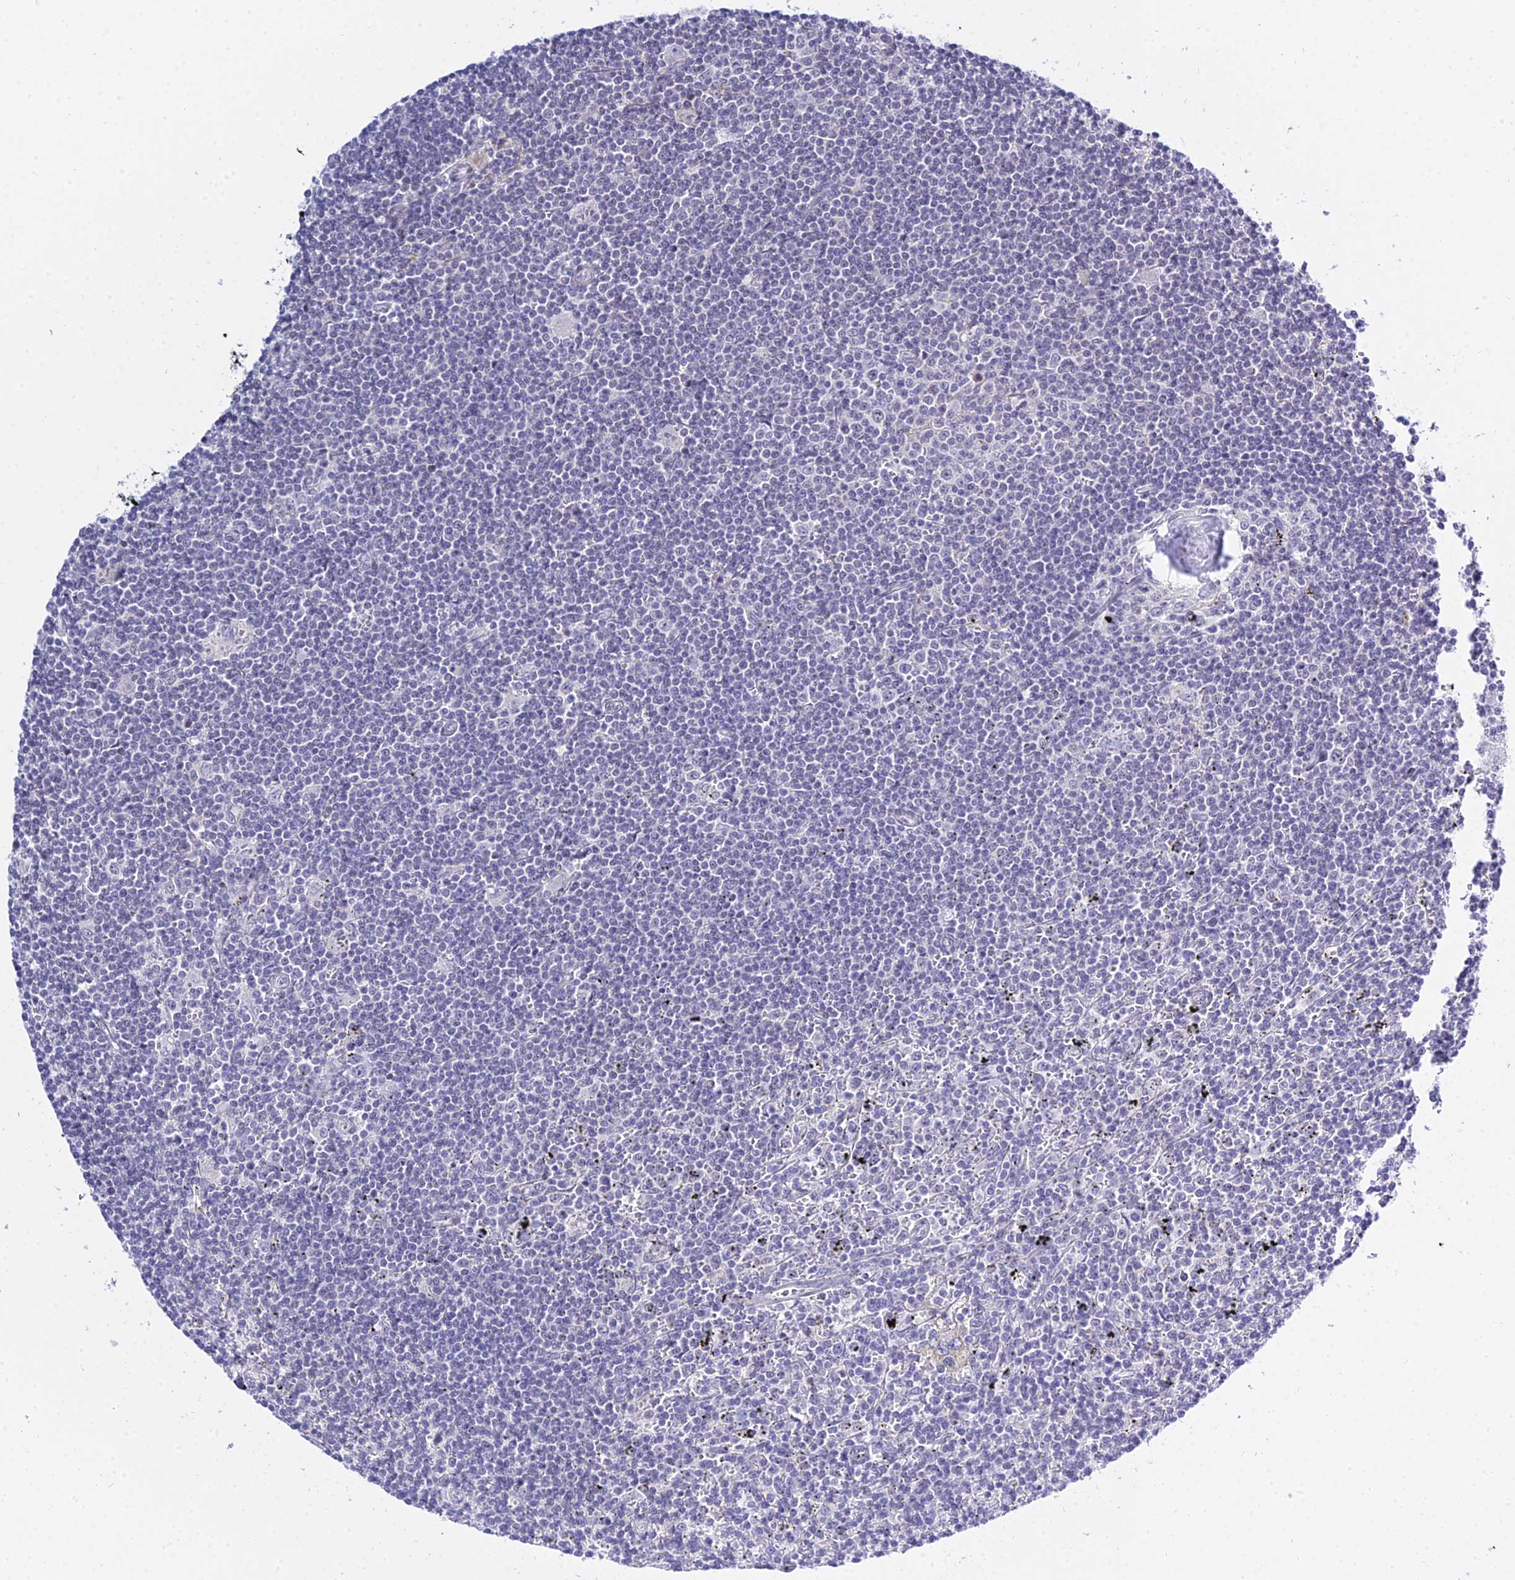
{"staining": {"intensity": "negative", "quantity": "none", "location": "none"}, "tissue": "lymphoma", "cell_type": "Tumor cells", "image_type": "cancer", "snomed": [{"axis": "morphology", "description": "Malignant lymphoma, non-Hodgkin's type, Low grade"}, {"axis": "topography", "description": "Spleen"}], "caption": "The photomicrograph reveals no significant staining in tumor cells of malignant lymphoma, non-Hodgkin's type (low-grade). (Stains: DAB immunohistochemistry with hematoxylin counter stain, Microscopy: brightfield microscopy at high magnification).", "gene": "ZNF628", "patient": {"sex": "male", "age": 76}}